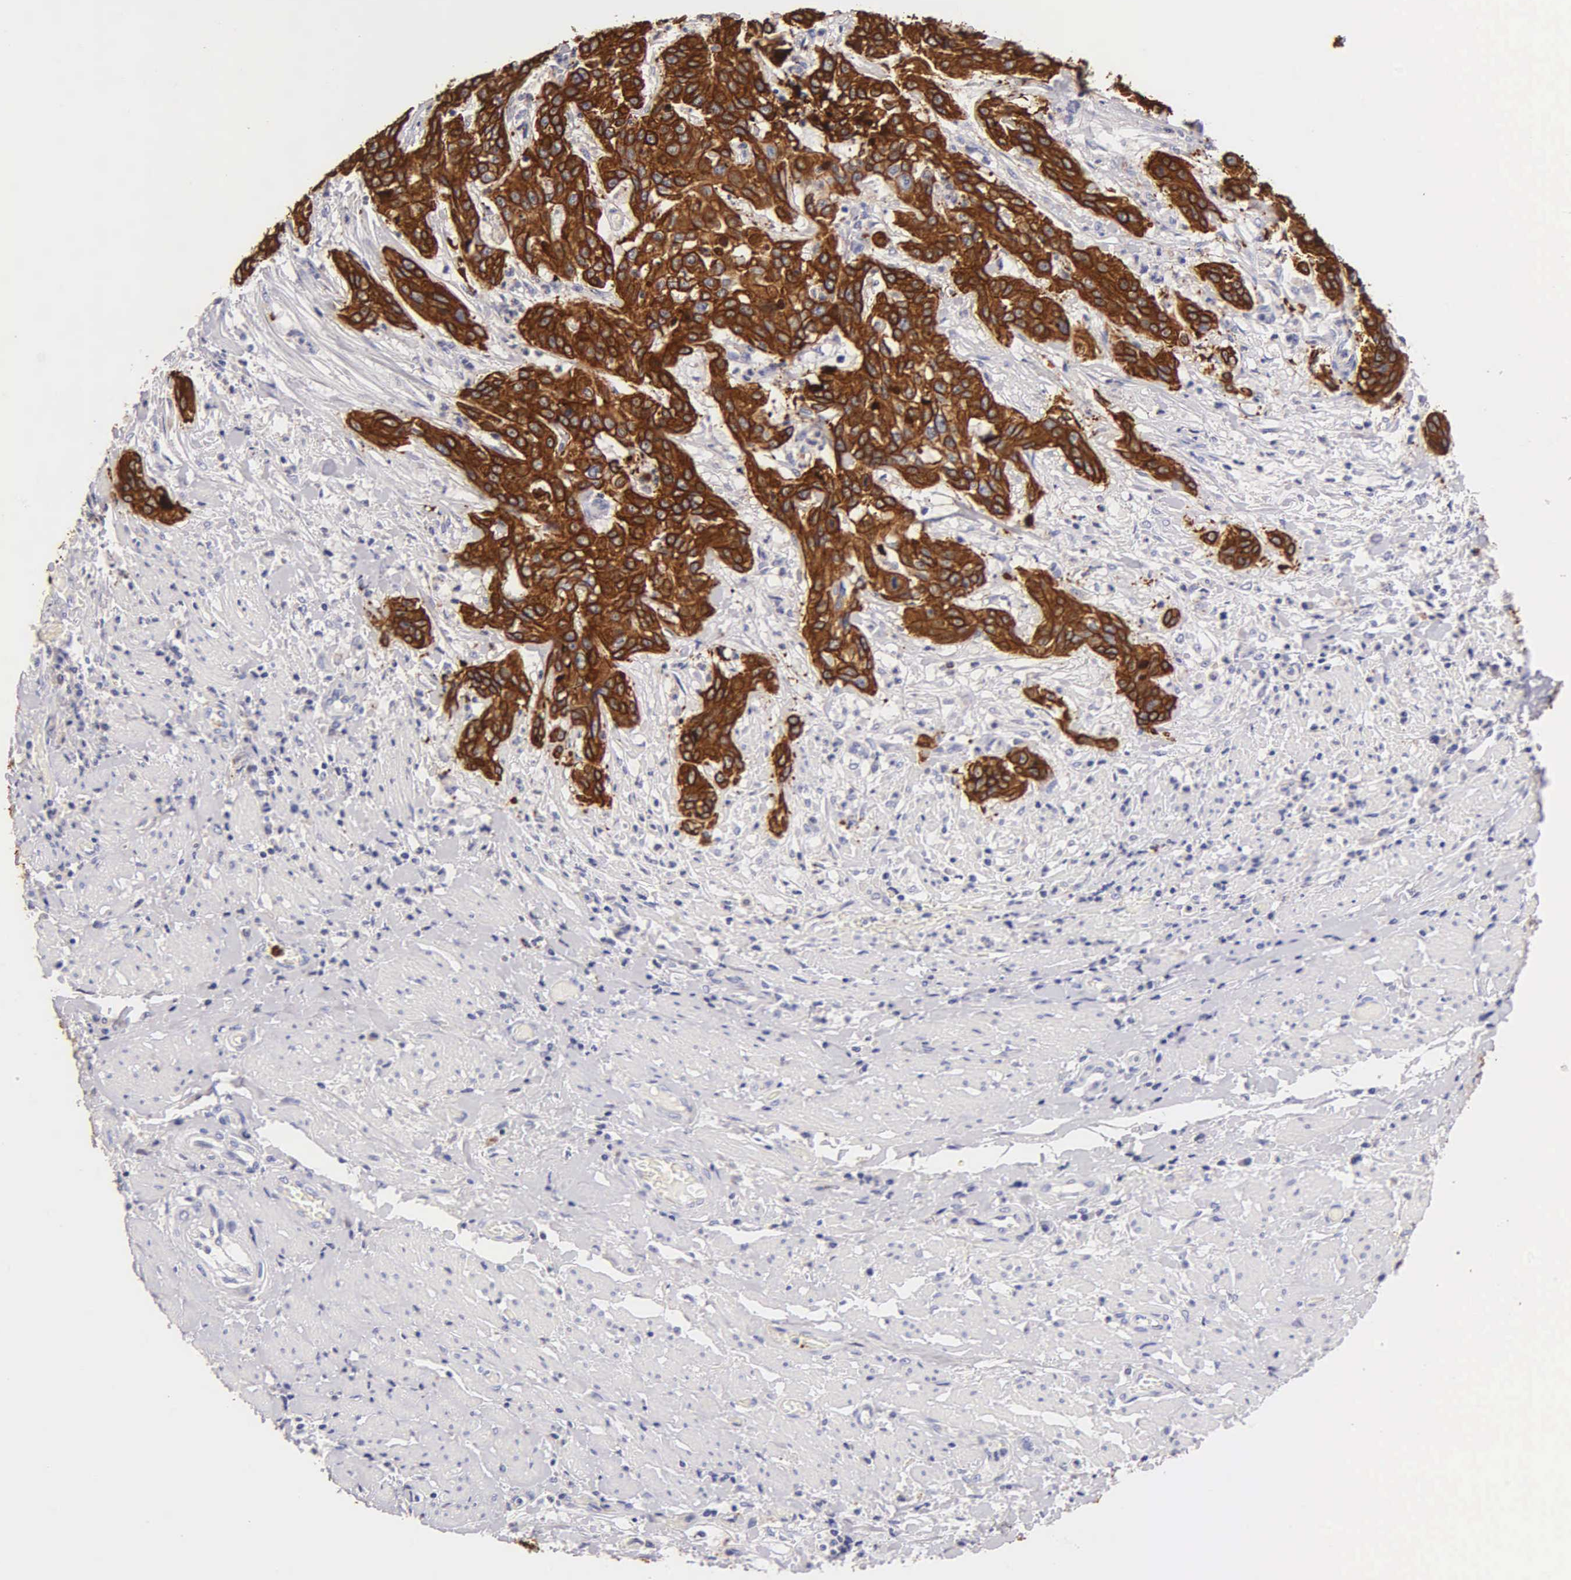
{"staining": {"intensity": "strong", "quantity": ">75%", "location": "cytoplasmic/membranous"}, "tissue": "cervical cancer", "cell_type": "Tumor cells", "image_type": "cancer", "snomed": [{"axis": "morphology", "description": "Squamous cell carcinoma, NOS"}, {"axis": "topography", "description": "Cervix"}], "caption": "The photomicrograph exhibits a brown stain indicating the presence of a protein in the cytoplasmic/membranous of tumor cells in squamous cell carcinoma (cervical). Immunohistochemistry stains the protein in brown and the nuclei are stained blue.", "gene": "KRT17", "patient": {"sex": "female", "age": 41}}